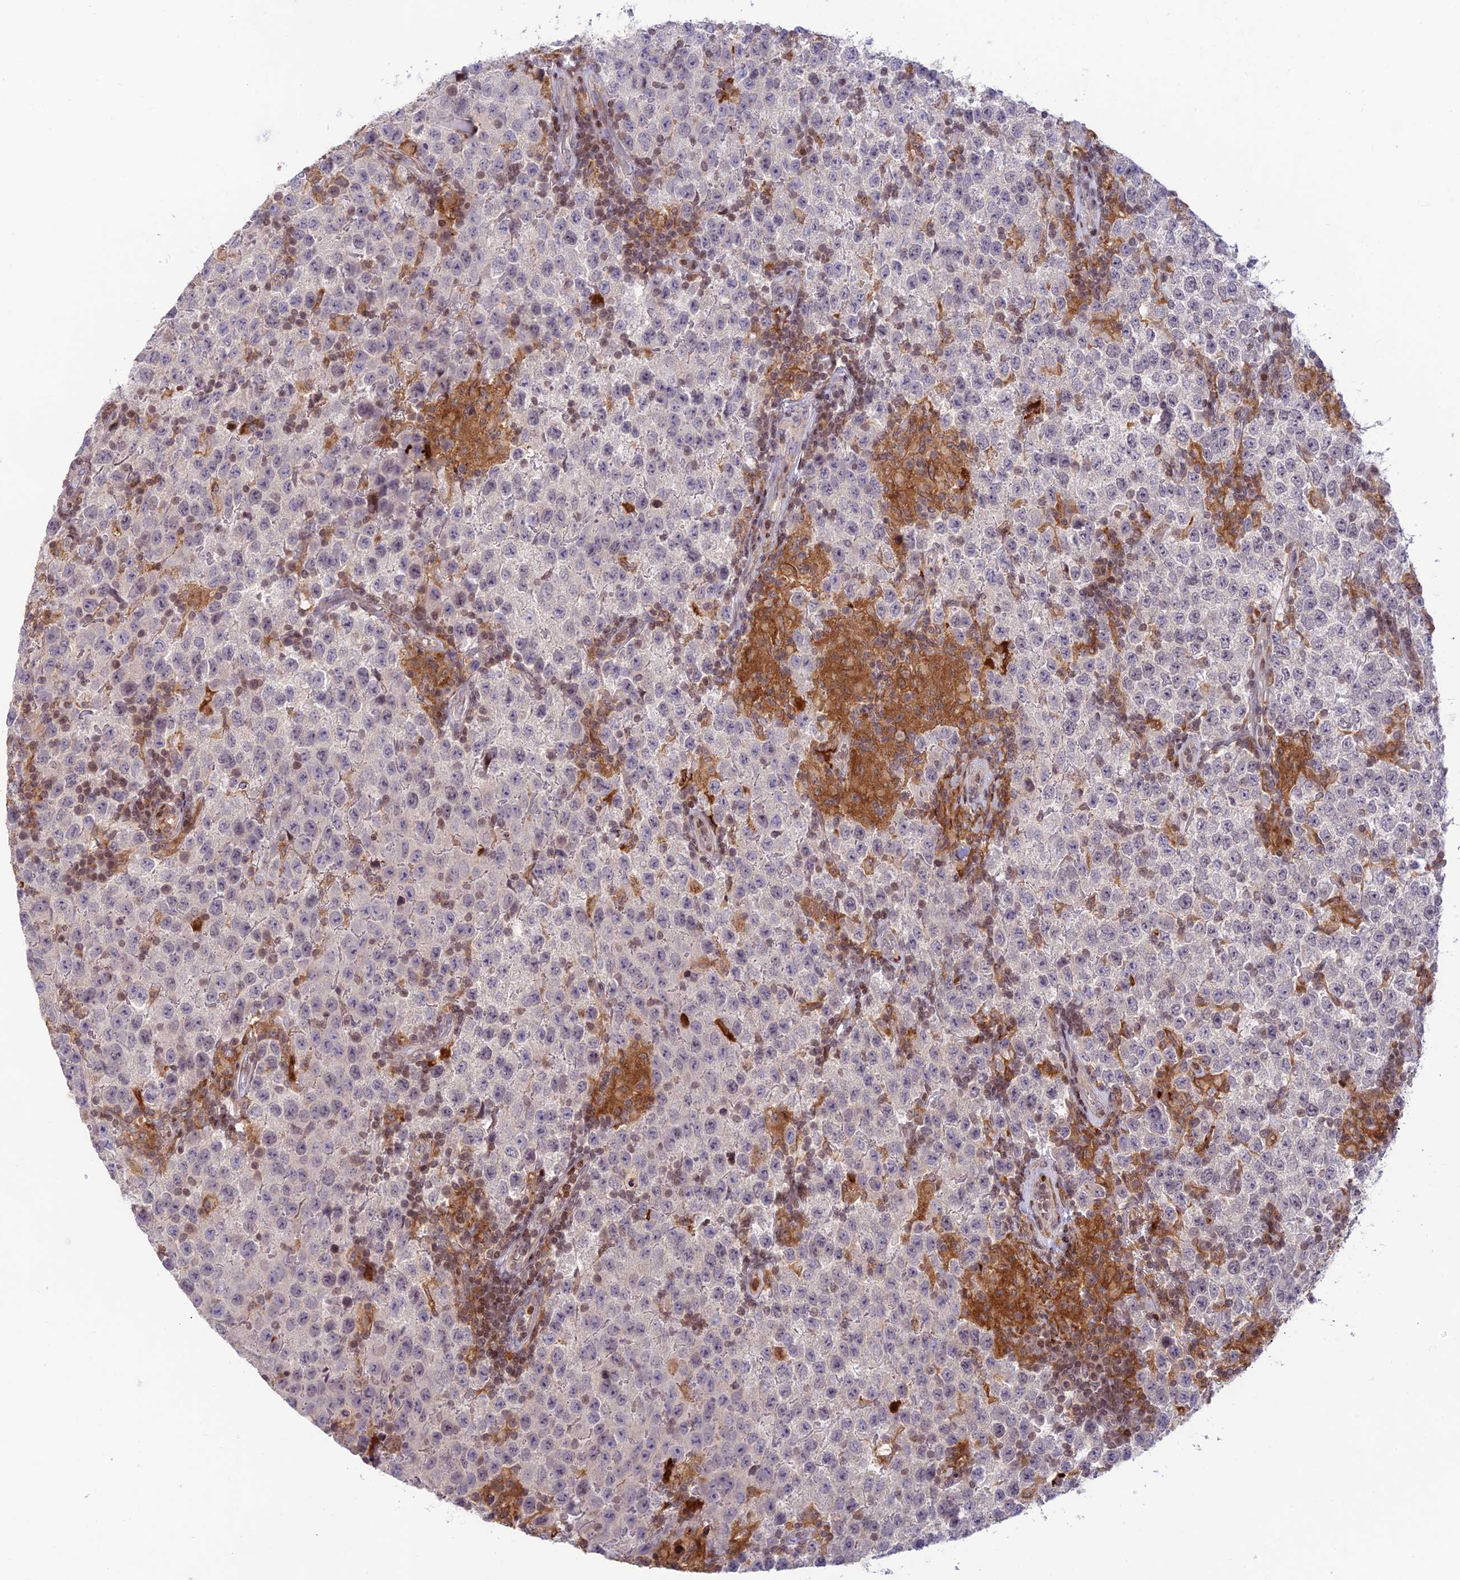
{"staining": {"intensity": "negative", "quantity": "none", "location": "none"}, "tissue": "testis cancer", "cell_type": "Tumor cells", "image_type": "cancer", "snomed": [{"axis": "morphology", "description": "Seminoma, NOS"}, {"axis": "morphology", "description": "Carcinoma, Embryonal, NOS"}, {"axis": "topography", "description": "Testis"}], "caption": "Tumor cells are negative for protein expression in human seminoma (testis).", "gene": "FAM186B", "patient": {"sex": "male", "age": 41}}